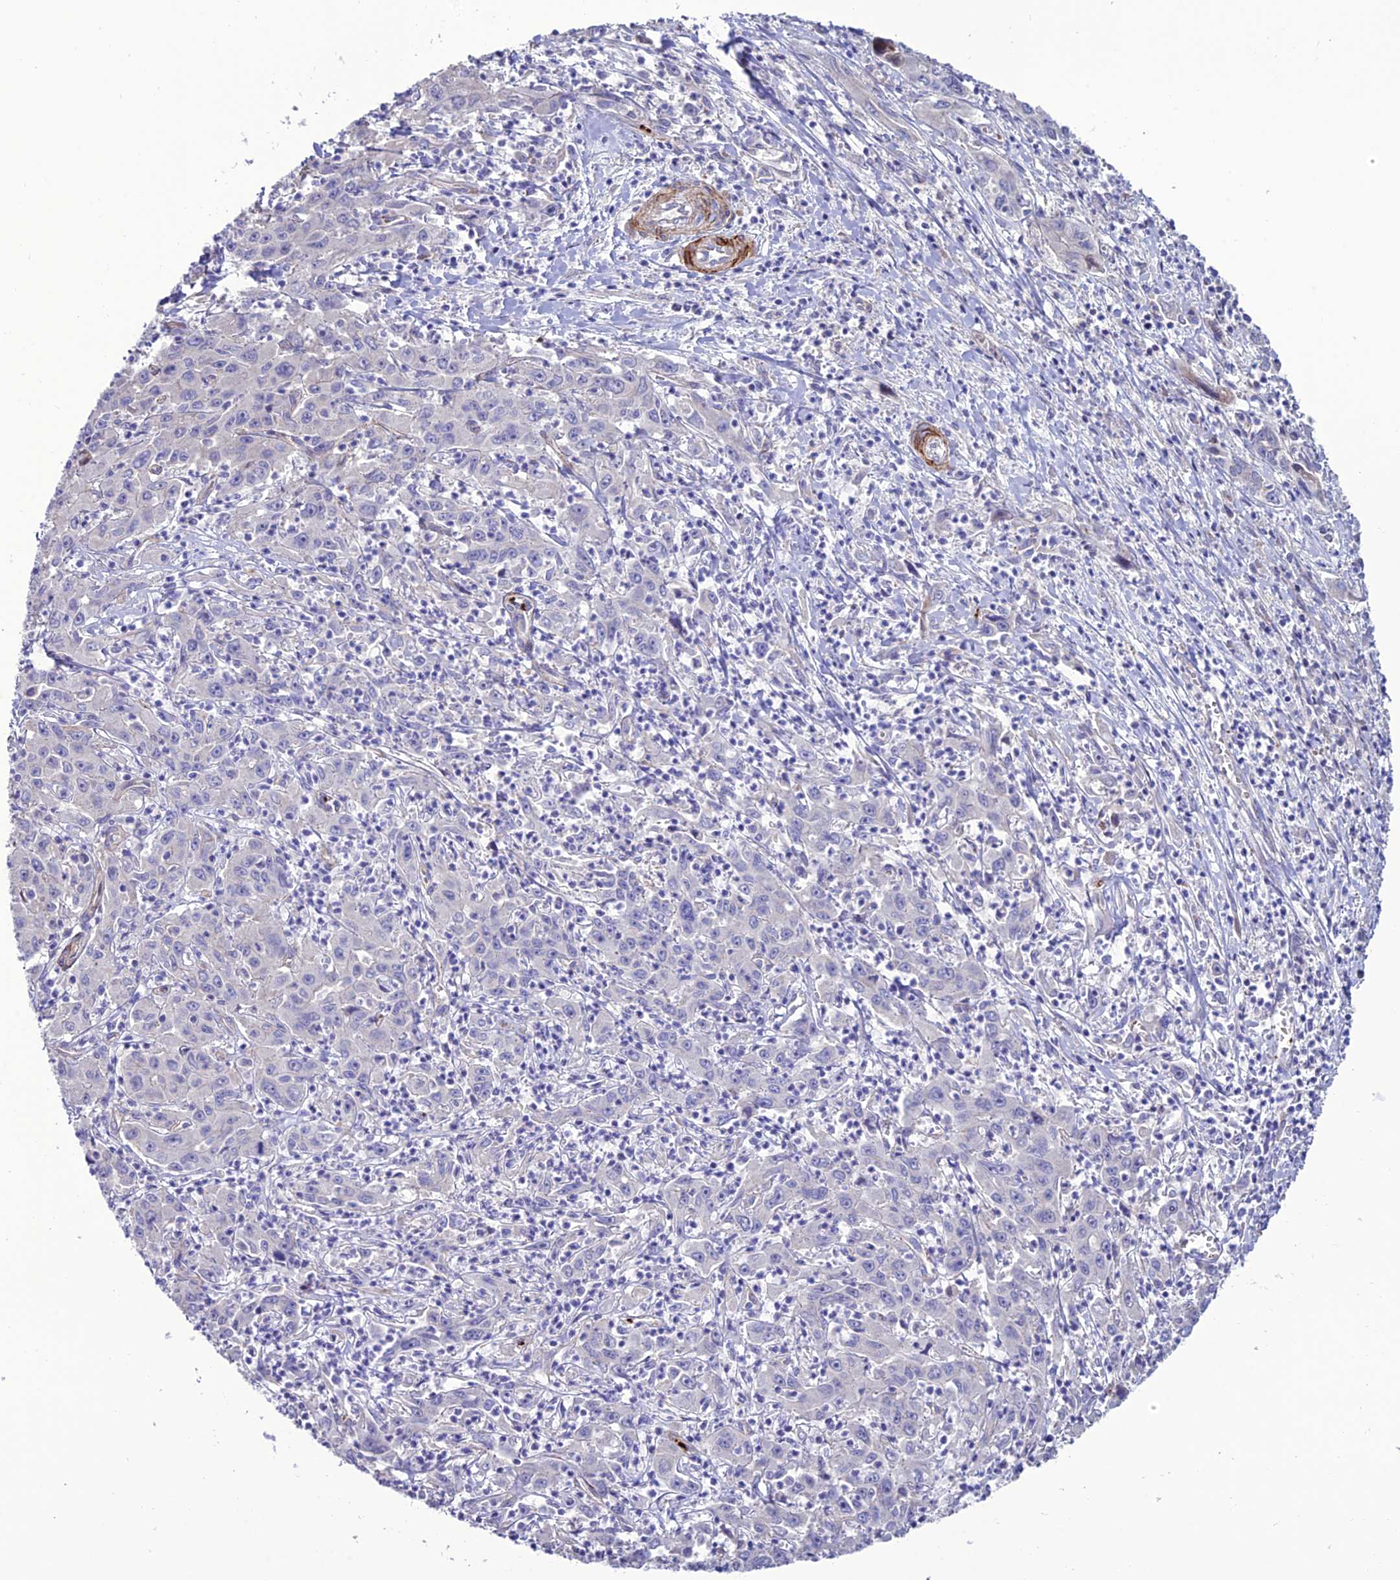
{"staining": {"intensity": "negative", "quantity": "none", "location": "none"}, "tissue": "liver cancer", "cell_type": "Tumor cells", "image_type": "cancer", "snomed": [{"axis": "morphology", "description": "Carcinoma, Hepatocellular, NOS"}, {"axis": "topography", "description": "Liver"}], "caption": "Liver hepatocellular carcinoma was stained to show a protein in brown. There is no significant positivity in tumor cells. Nuclei are stained in blue.", "gene": "REX1BD", "patient": {"sex": "male", "age": 63}}